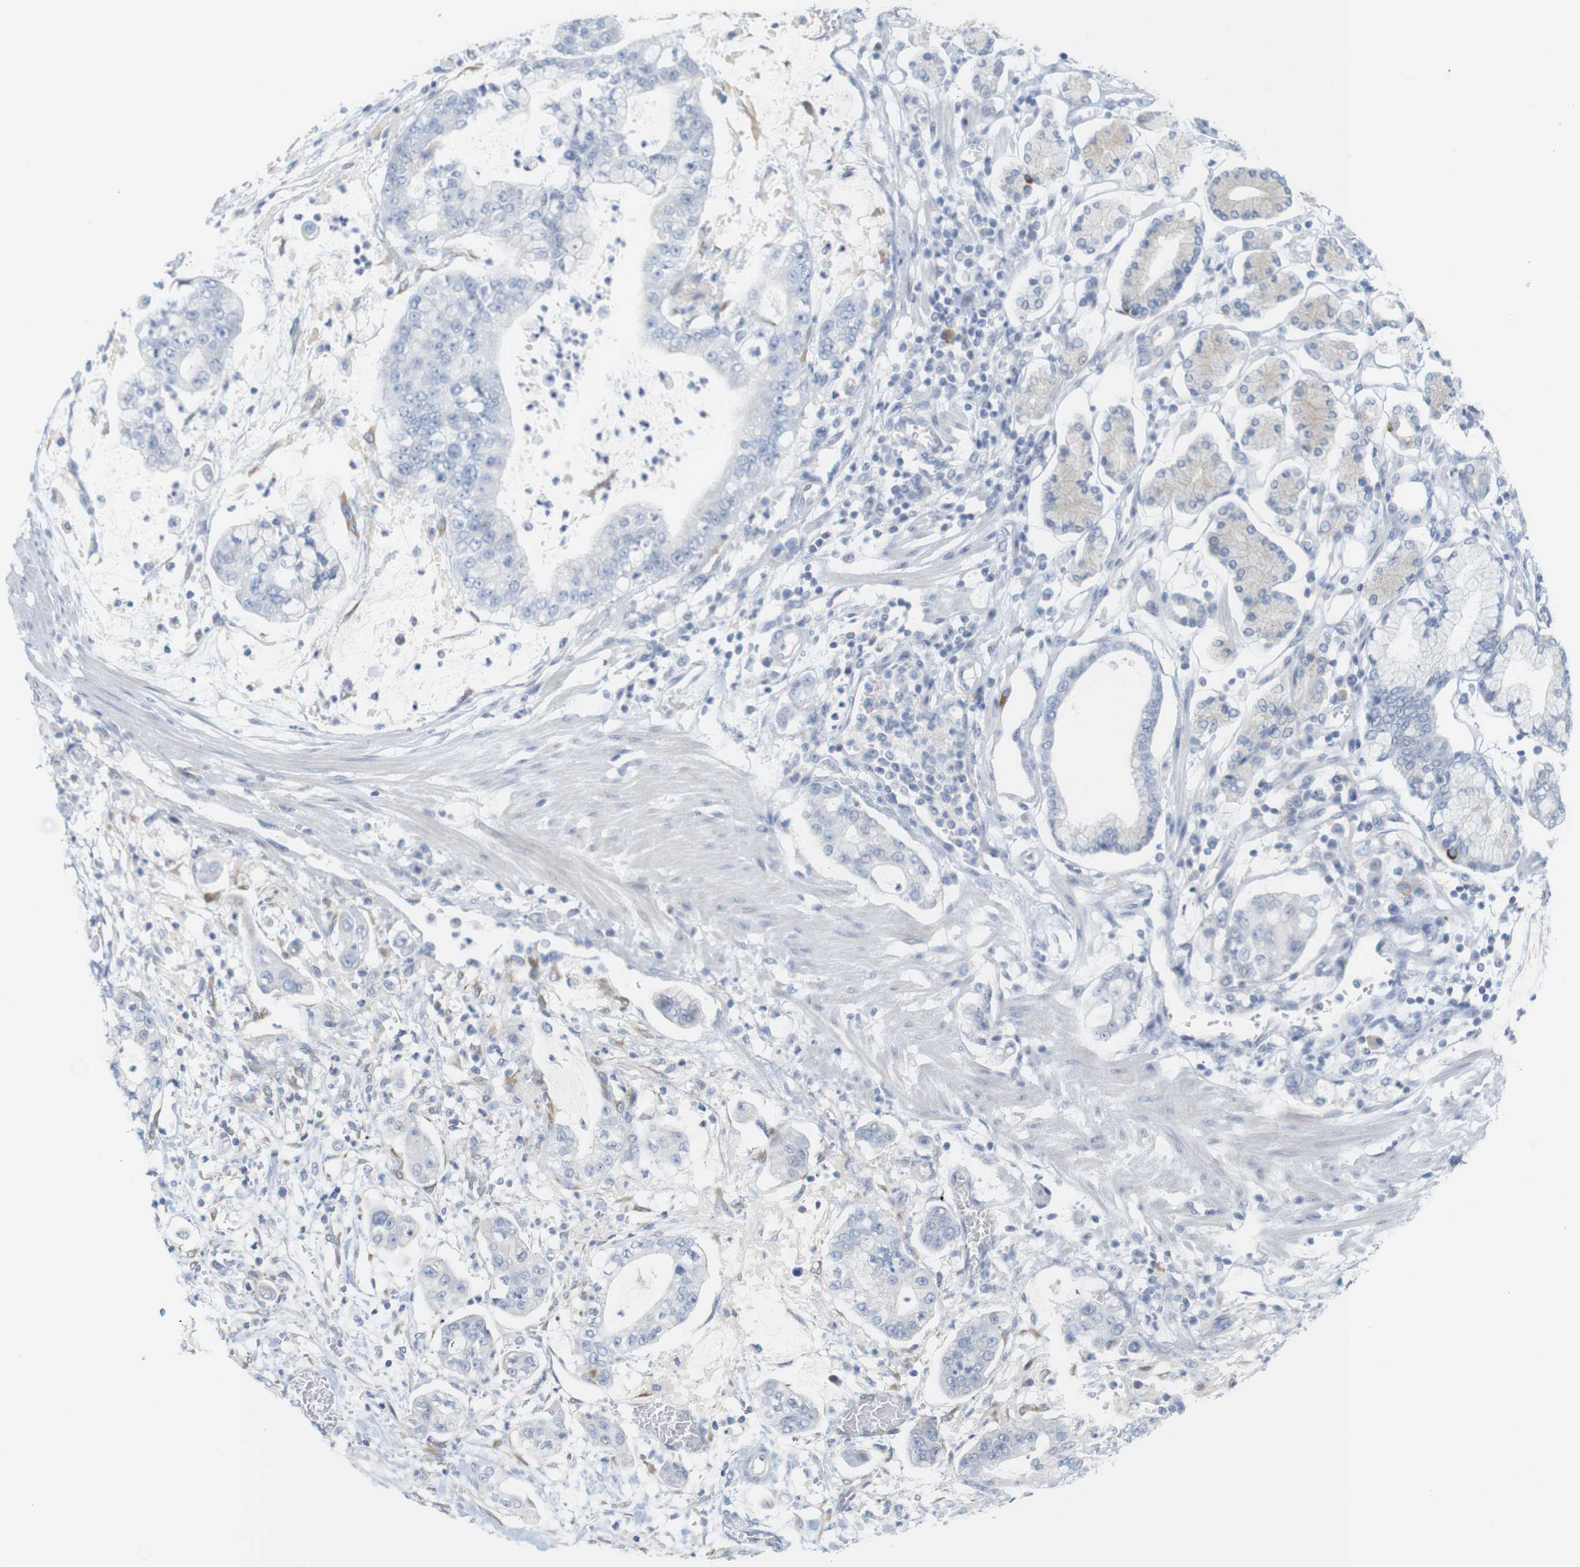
{"staining": {"intensity": "negative", "quantity": "none", "location": "none"}, "tissue": "stomach cancer", "cell_type": "Tumor cells", "image_type": "cancer", "snomed": [{"axis": "morphology", "description": "Adenocarcinoma, NOS"}, {"axis": "topography", "description": "Stomach"}], "caption": "There is no significant expression in tumor cells of stomach cancer (adenocarcinoma).", "gene": "RGS9", "patient": {"sex": "male", "age": 76}}